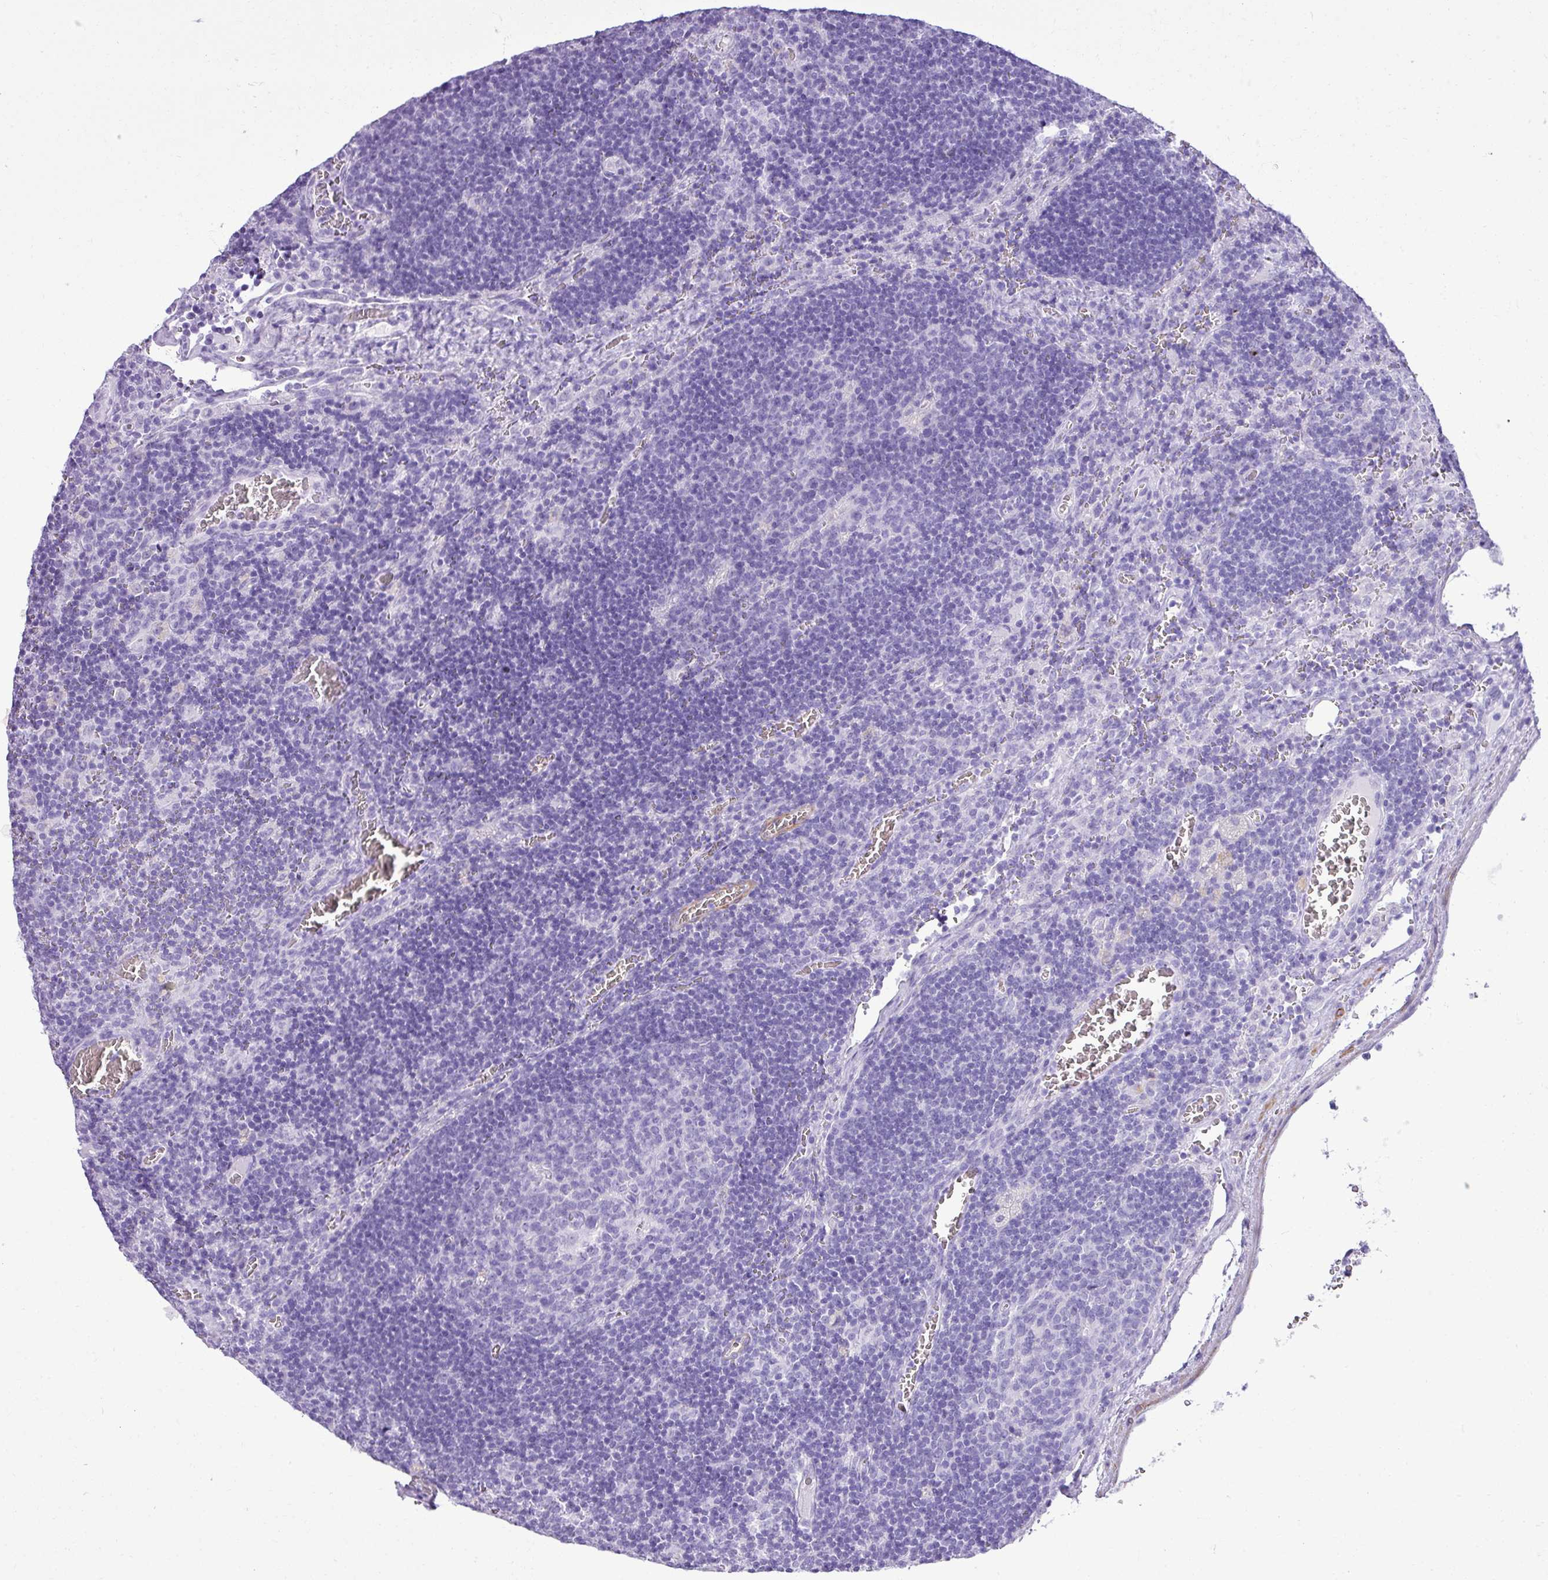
{"staining": {"intensity": "negative", "quantity": "none", "location": "none"}, "tissue": "lymph node", "cell_type": "Germinal center cells", "image_type": "normal", "snomed": [{"axis": "morphology", "description": "Normal tissue, NOS"}, {"axis": "topography", "description": "Lymph node"}], "caption": "Immunohistochemical staining of benign human lymph node demonstrates no significant staining in germinal center cells. (DAB IHC visualized using brightfield microscopy, high magnification).", "gene": "ZSCAN5A", "patient": {"sex": "male", "age": 50}}